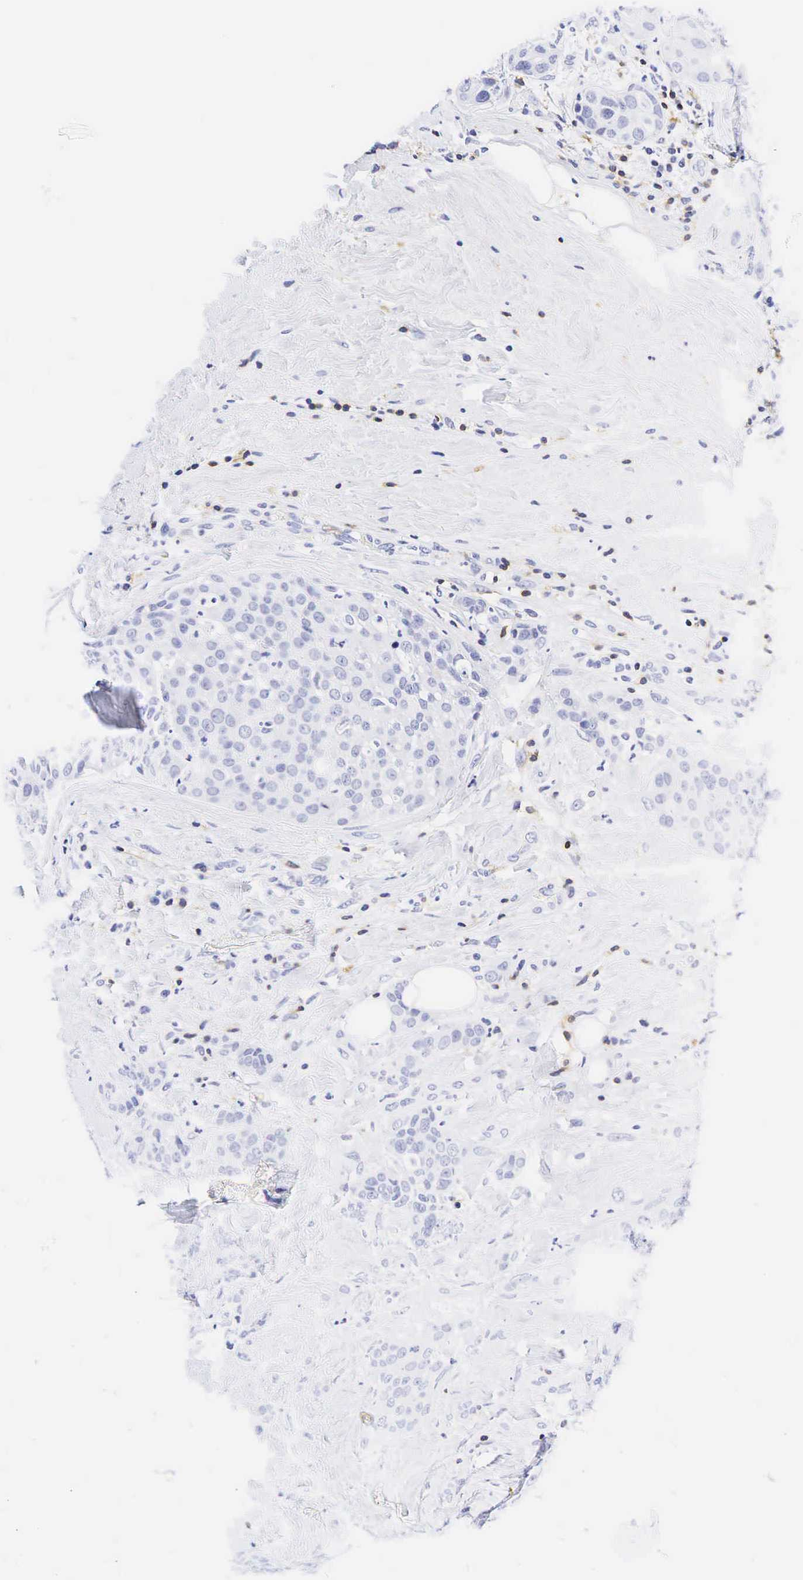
{"staining": {"intensity": "negative", "quantity": "none", "location": "none"}, "tissue": "breast cancer", "cell_type": "Tumor cells", "image_type": "cancer", "snomed": [{"axis": "morphology", "description": "Duct carcinoma"}, {"axis": "topography", "description": "Breast"}], "caption": "This is an IHC photomicrograph of breast cancer. There is no expression in tumor cells.", "gene": "CD3E", "patient": {"sex": "female", "age": 45}}